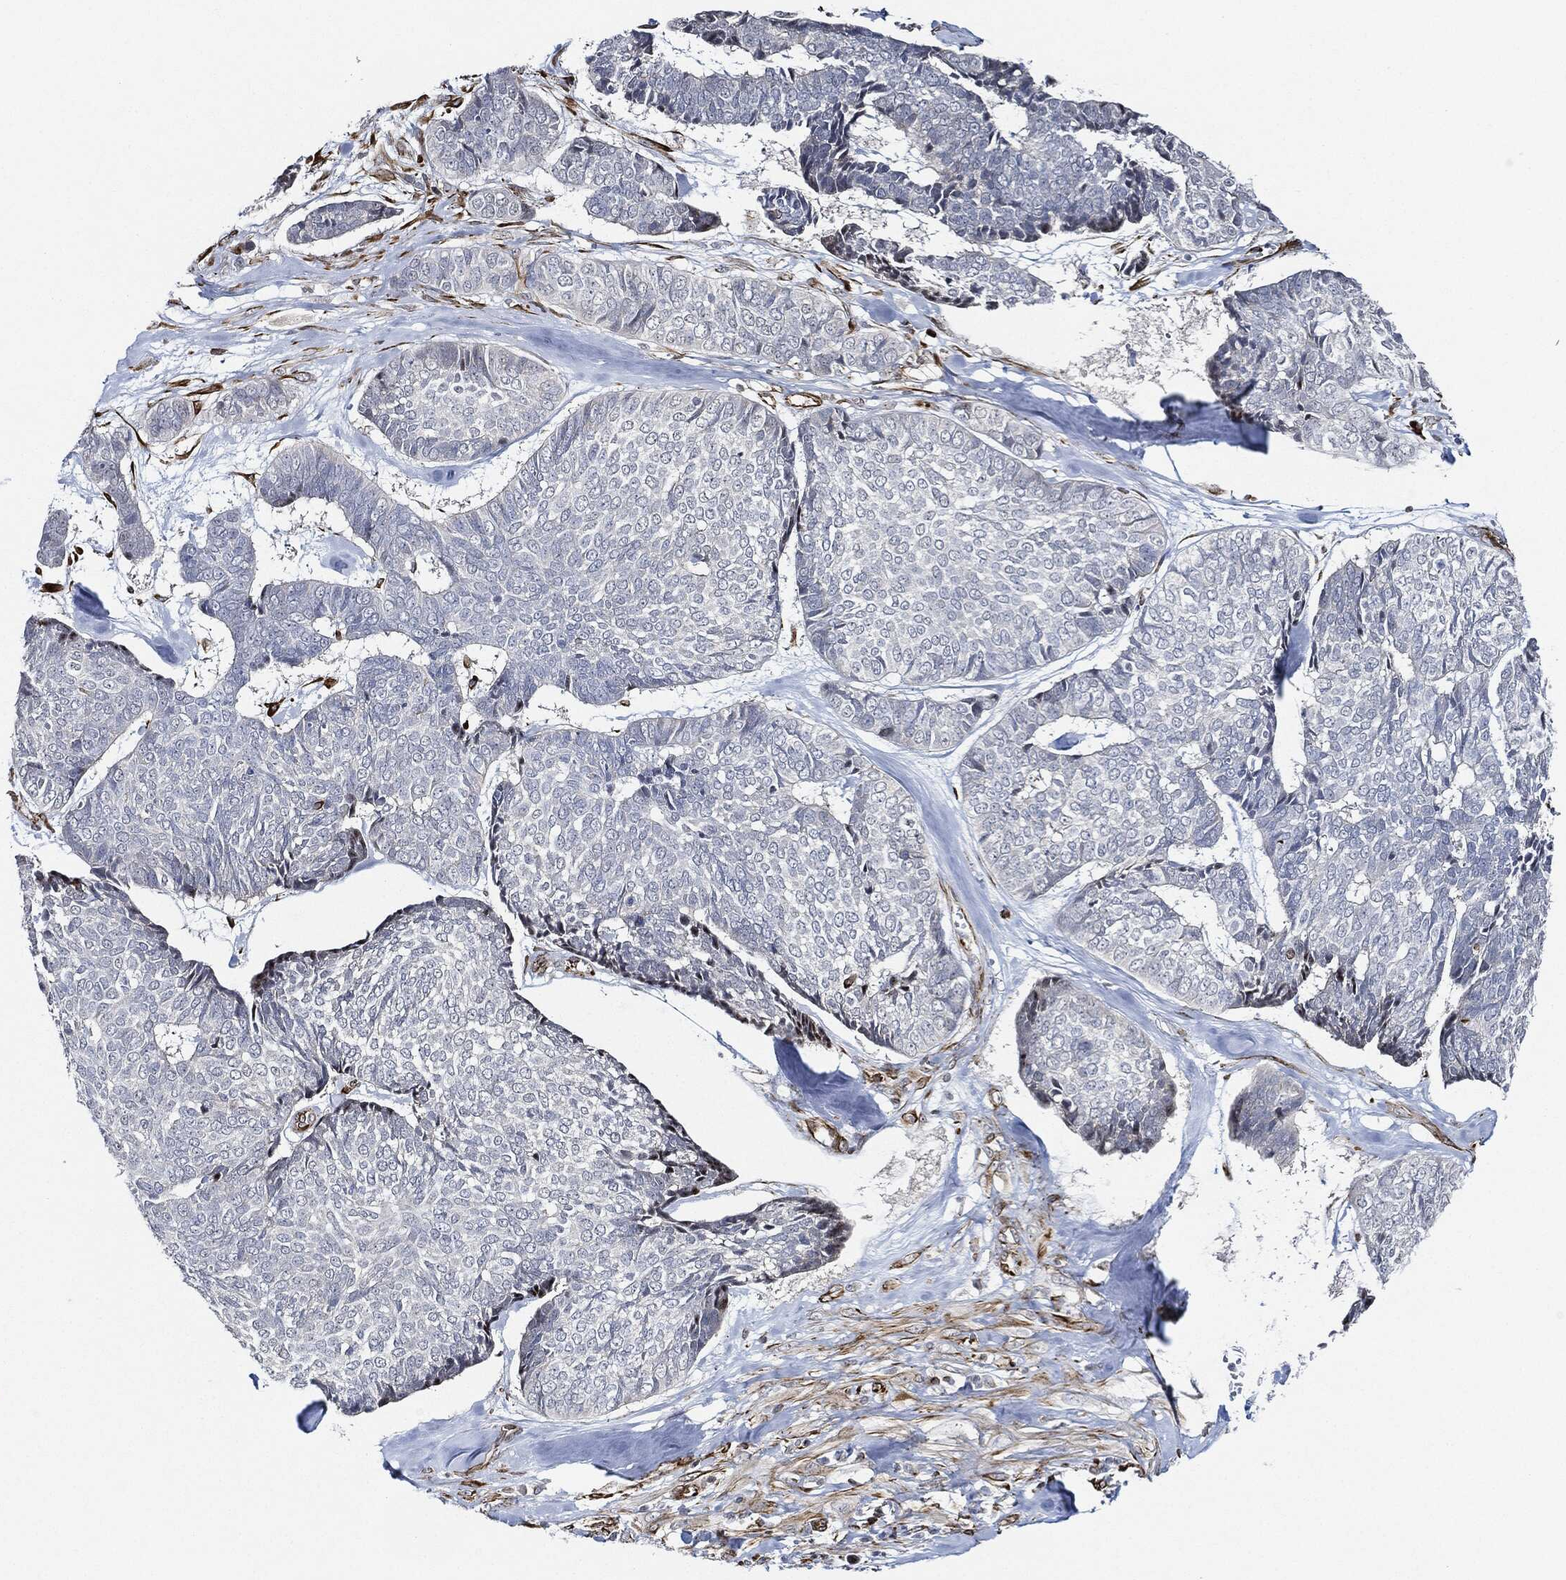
{"staining": {"intensity": "negative", "quantity": "none", "location": "none"}, "tissue": "skin cancer", "cell_type": "Tumor cells", "image_type": "cancer", "snomed": [{"axis": "morphology", "description": "Basal cell carcinoma"}, {"axis": "topography", "description": "Skin"}], "caption": "Immunohistochemistry (IHC) histopathology image of neoplastic tissue: skin cancer (basal cell carcinoma) stained with DAB exhibits no significant protein expression in tumor cells.", "gene": "THSD1", "patient": {"sex": "male", "age": 86}}